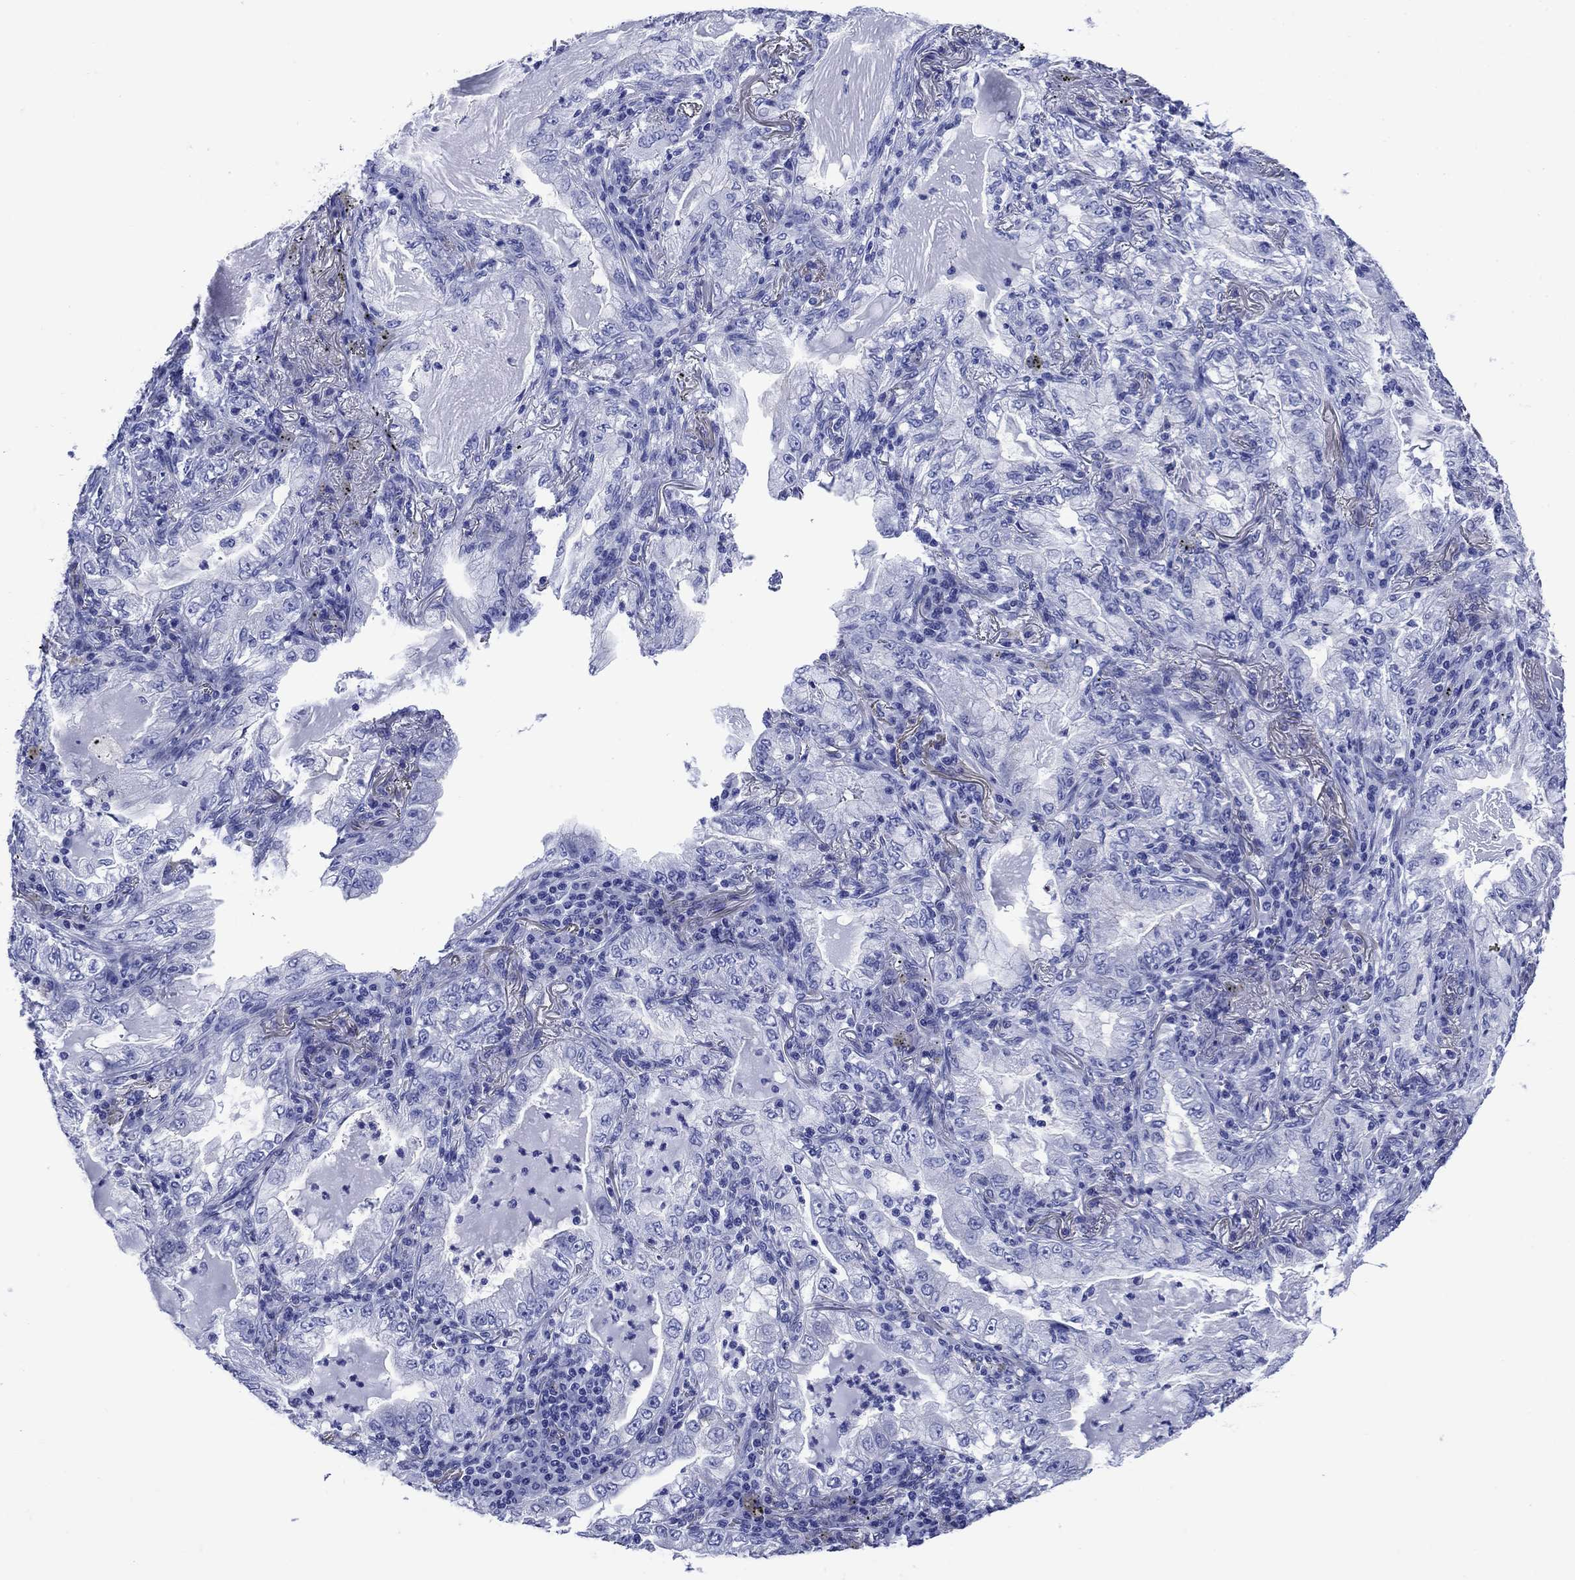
{"staining": {"intensity": "negative", "quantity": "none", "location": "none"}, "tissue": "lung cancer", "cell_type": "Tumor cells", "image_type": "cancer", "snomed": [{"axis": "morphology", "description": "Adenocarcinoma, NOS"}, {"axis": "topography", "description": "Lung"}], "caption": "The image reveals no staining of tumor cells in lung cancer (adenocarcinoma).", "gene": "SLC1A2", "patient": {"sex": "female", "age": 73}}